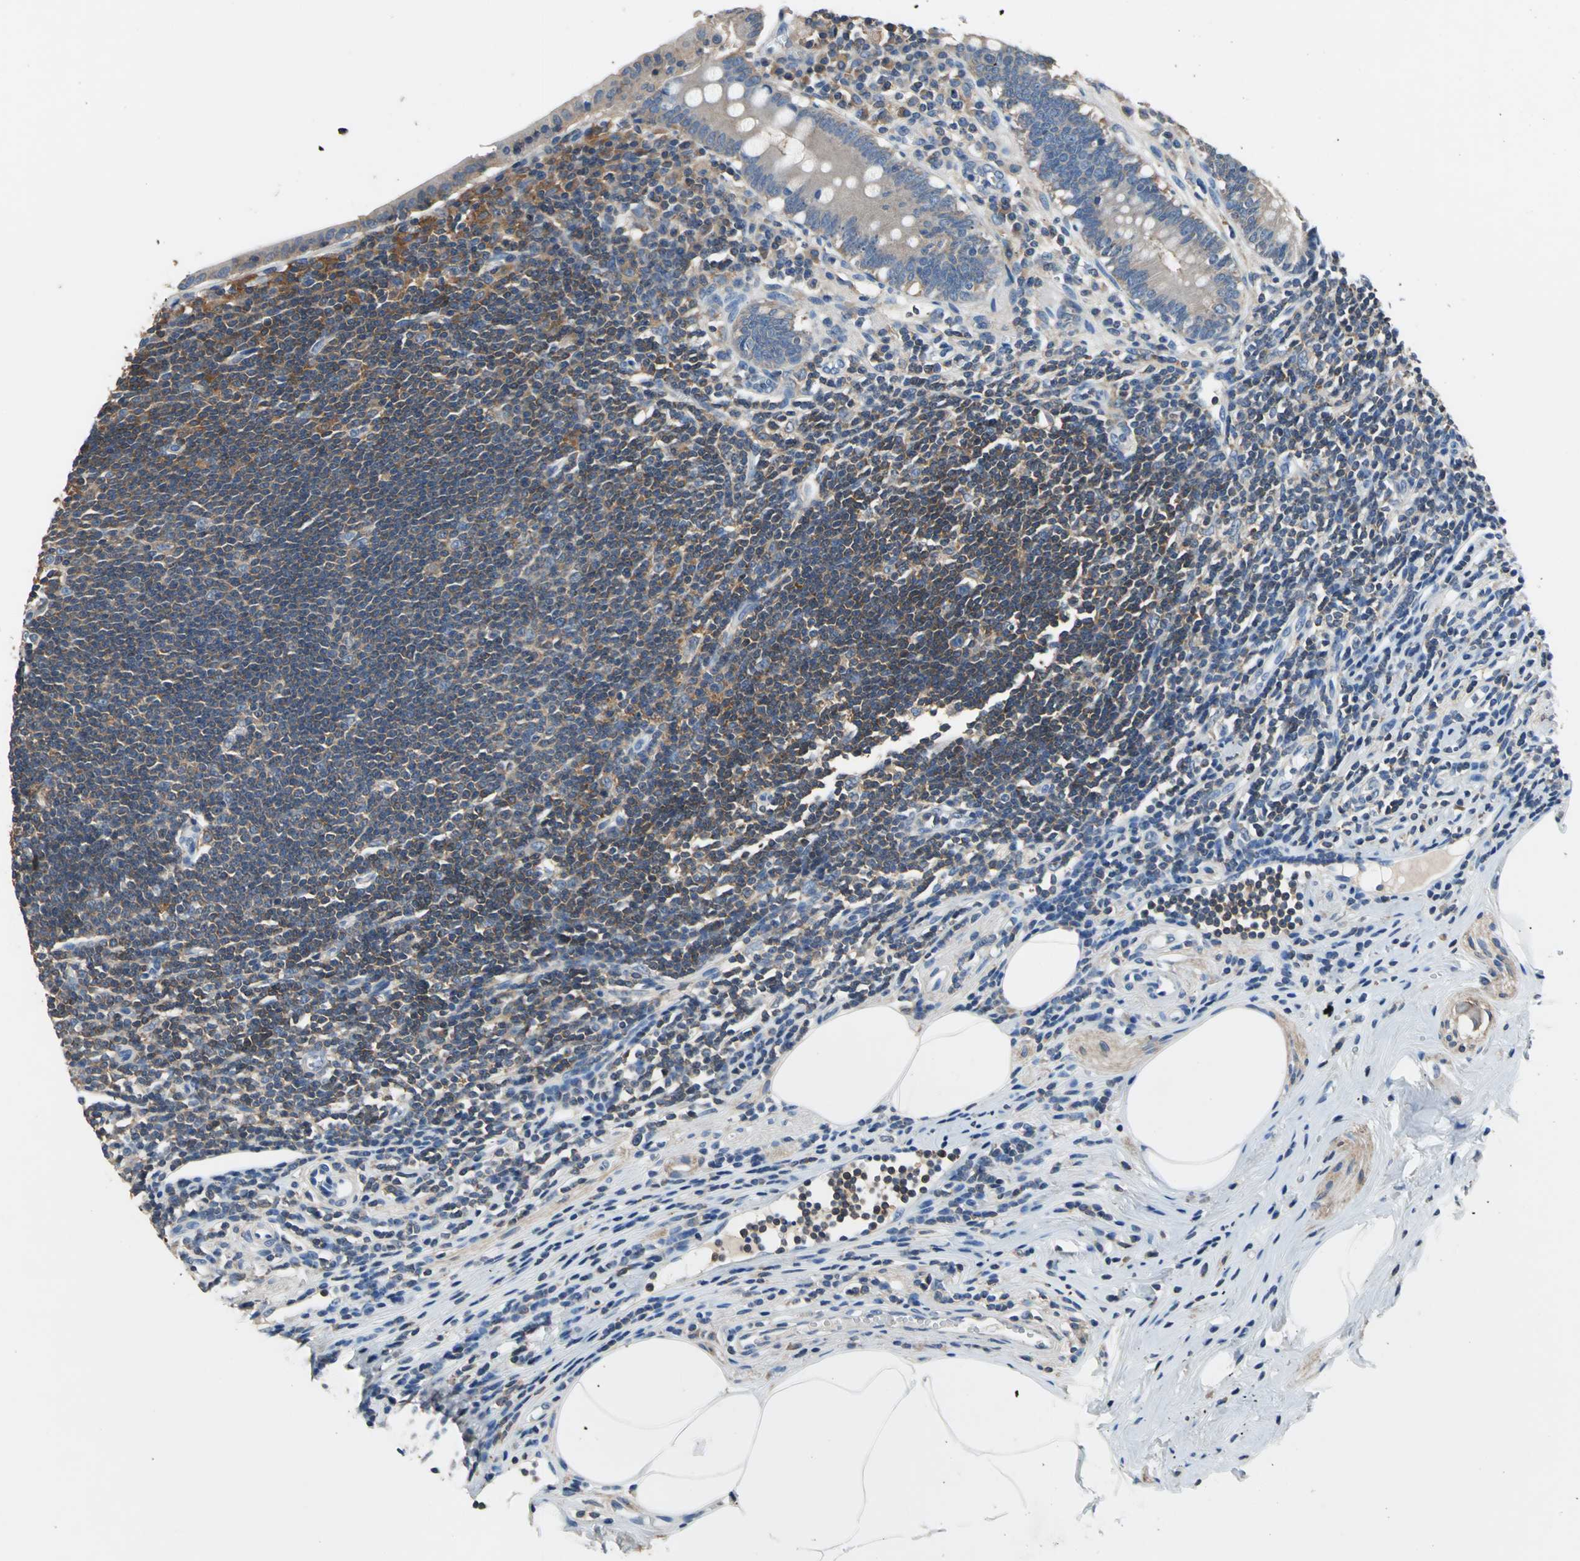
{"staining": {"intensity": "weak", "quantity": ">75%", "location": "cytoplasmic/membranous"}, "tissue": "appendix", "cell_type": "Glandular cells", "image_type": "normal", "snomed": [{"axis": "morphology", "description": "Normal tissue, NOS"}, {"axis": "topography", "description": "Appendix"}], "caption": "Immunohistochemical staining of unremarkable appendix demonstrates weak cytoplasmic/membranous protein staining in approximately >75% of glandular cells.", "gene": "PRKCA", "patient": {"sex": "female", "age": 50}}